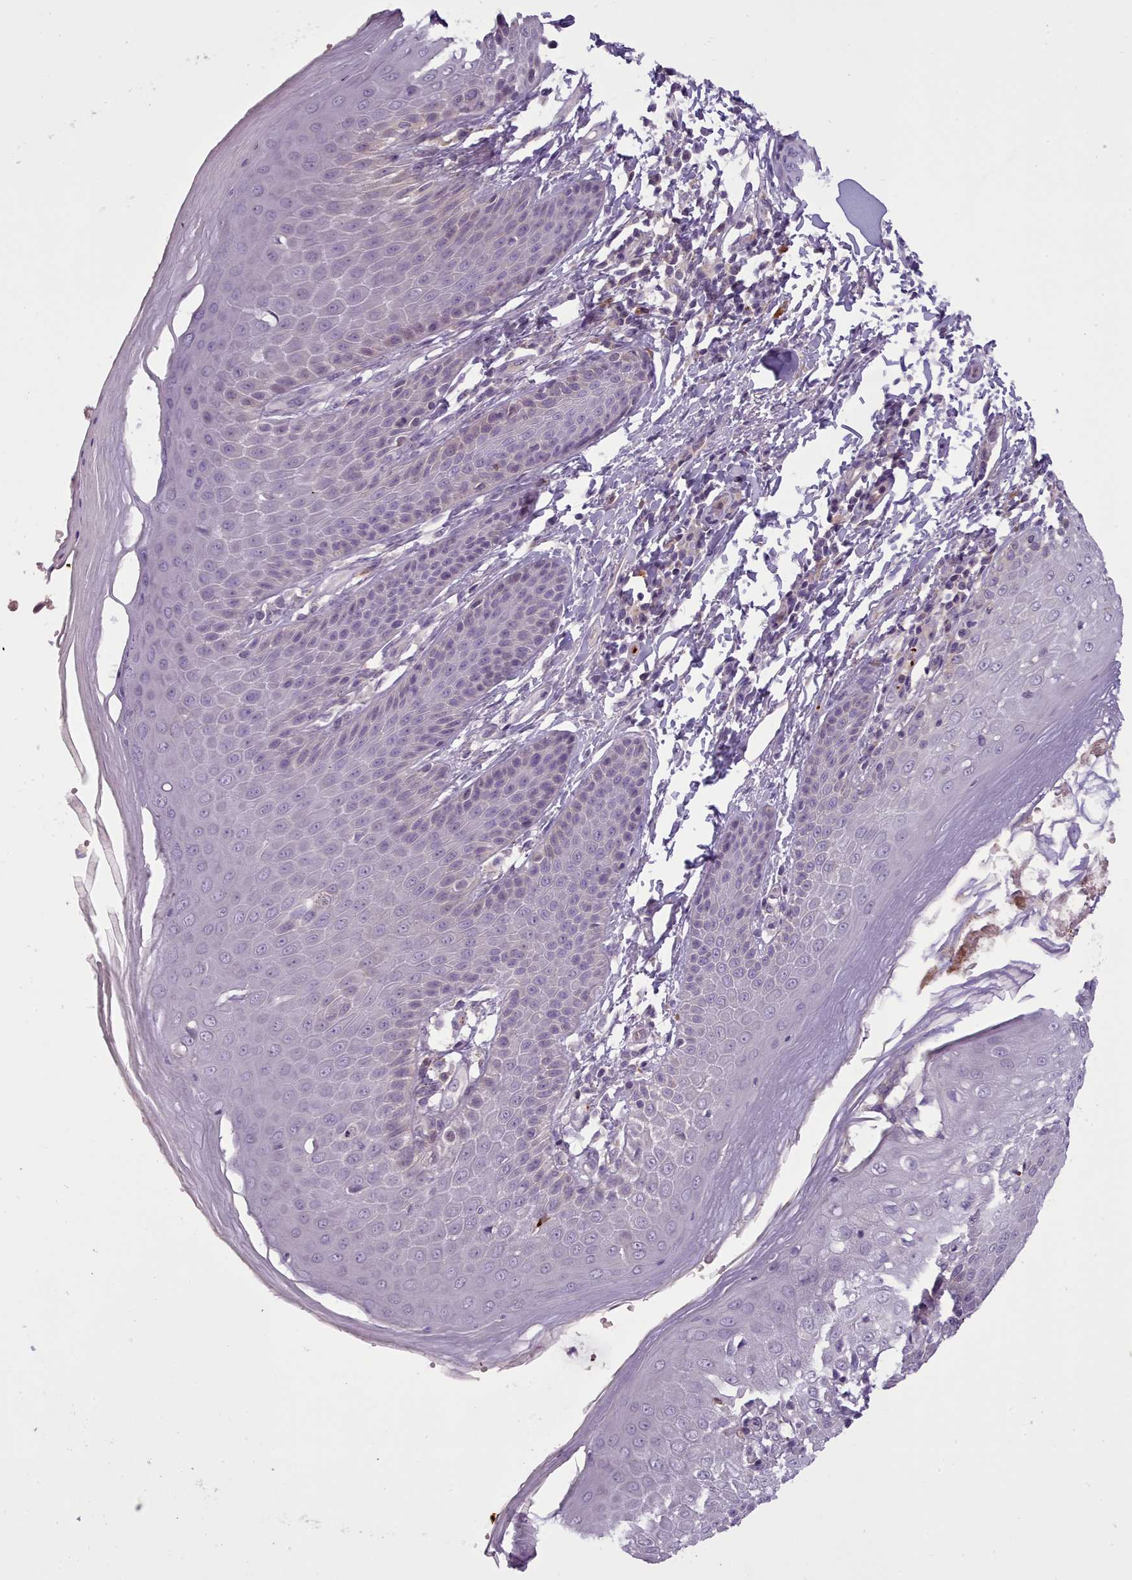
{"staining": {"intensity": "weak", "quantity": "<25%", "location": "nuclear"}, "tissue": "skin", "cell_type": "Epidermal cells", "image_type": "normal", "snomed": [{"axis": "morphology", "description": "Normal tissue, NOS"}, {"axis": "topography", "description": "Peripheral nerve tissue"}], "caption": "High power microscopy histopathology image of an immunohistochemistry (IHC) micrograph of normal skin, revealing no significant expression in epidermal cells. (DAB (3,3'-diaminobenzidine) IHC, high magnification).", "gene": "NDST2", "patient": {"sex": "male", "age": 51}}